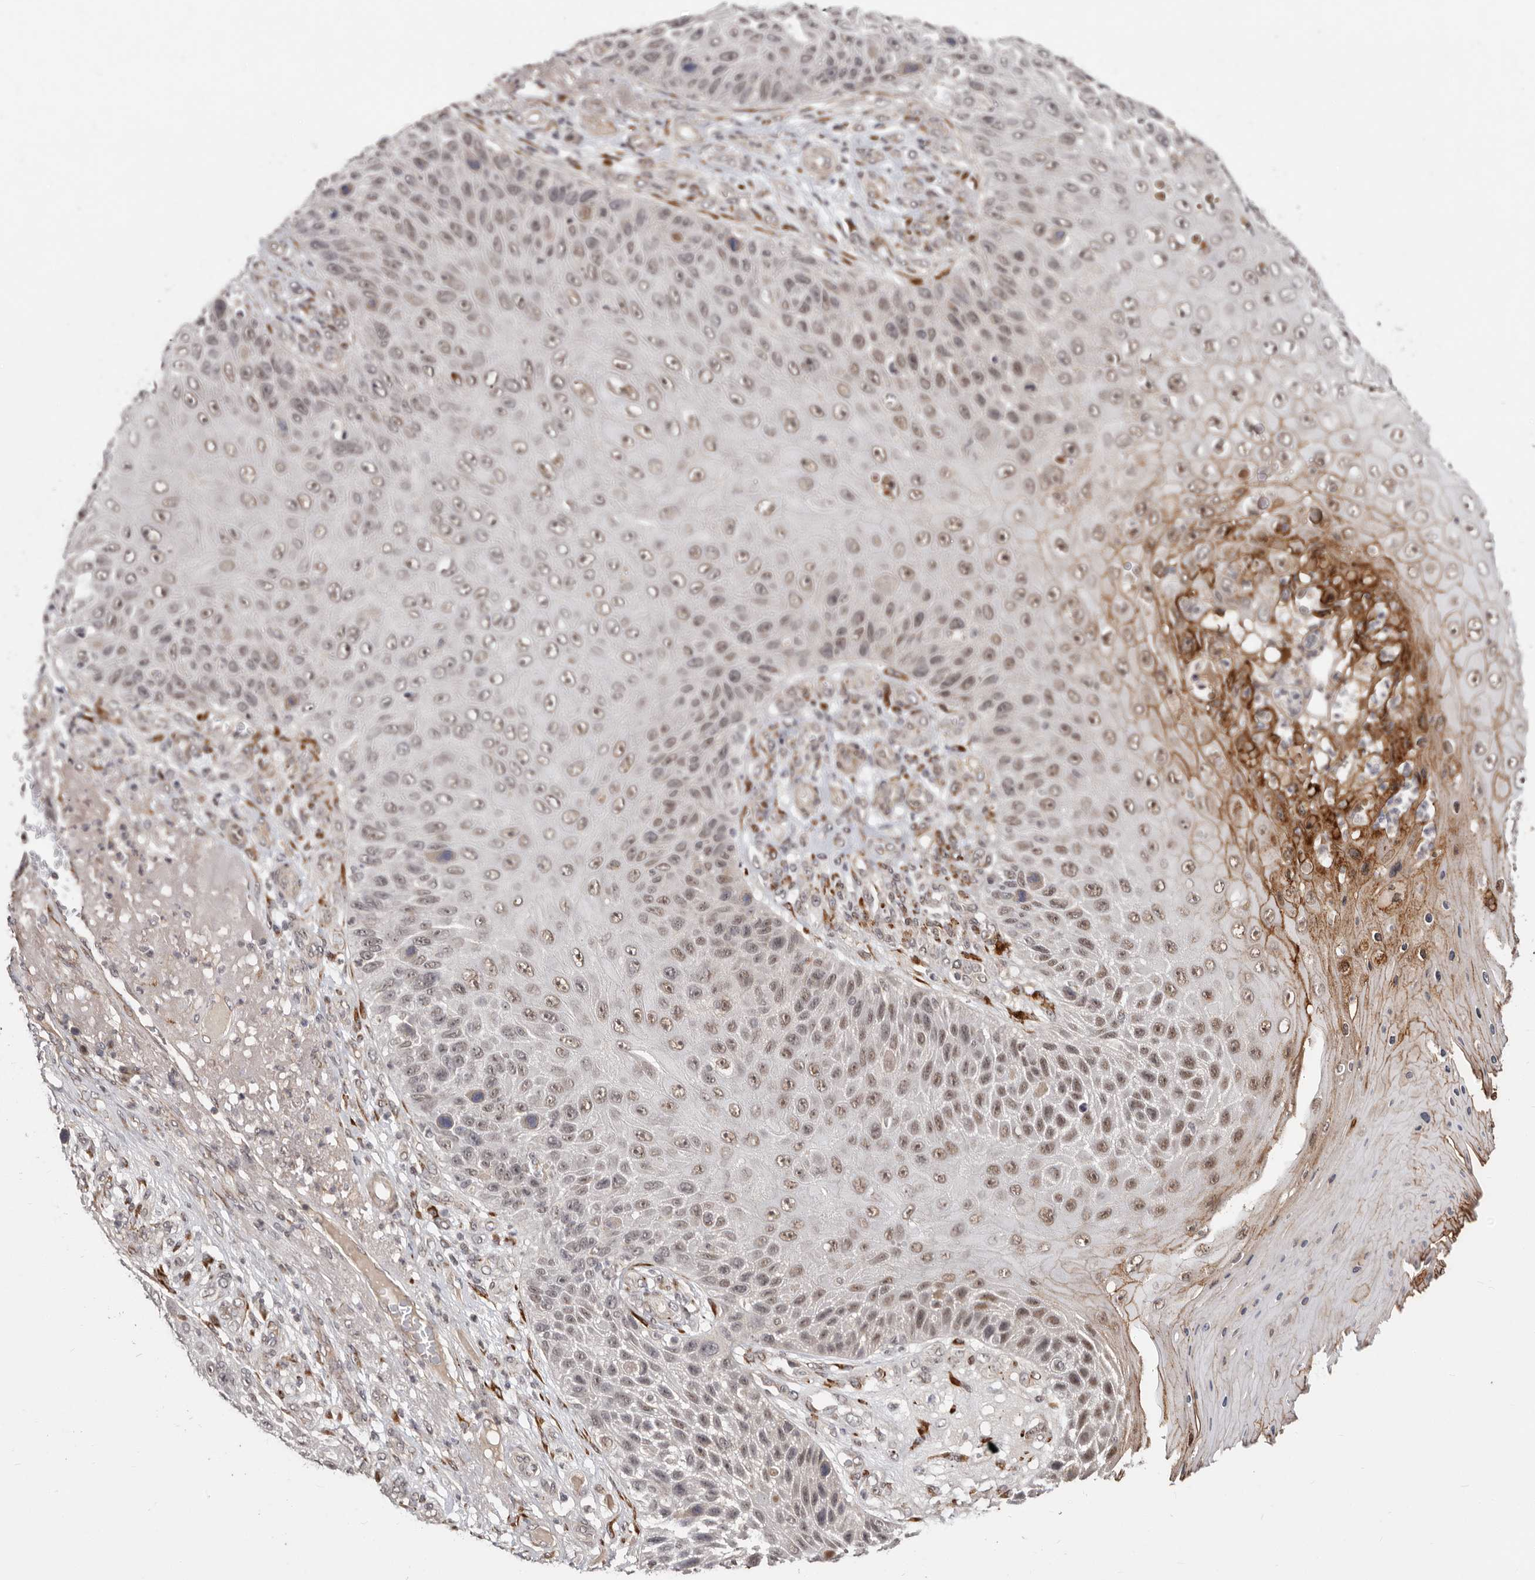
{"staining": {"intensity": "moderate", "quantity": ">75%", "location": "nuclear"}, "tissue": "skin cancer", "cell_type": "Tumor cells", "image_type": "cancer", "snomed": [{"axis": "morphology", "description": "Squamous cell carcinoma, NOS"}, {"axis": "topography", "description": "Skin"}], "caption": "An image of human skin cancer stained for a protein exhibits moderate nuclear brown staining in tumor cells.", "gene": "SRCAP", "patient": {"sex": "female", "age": 88}}